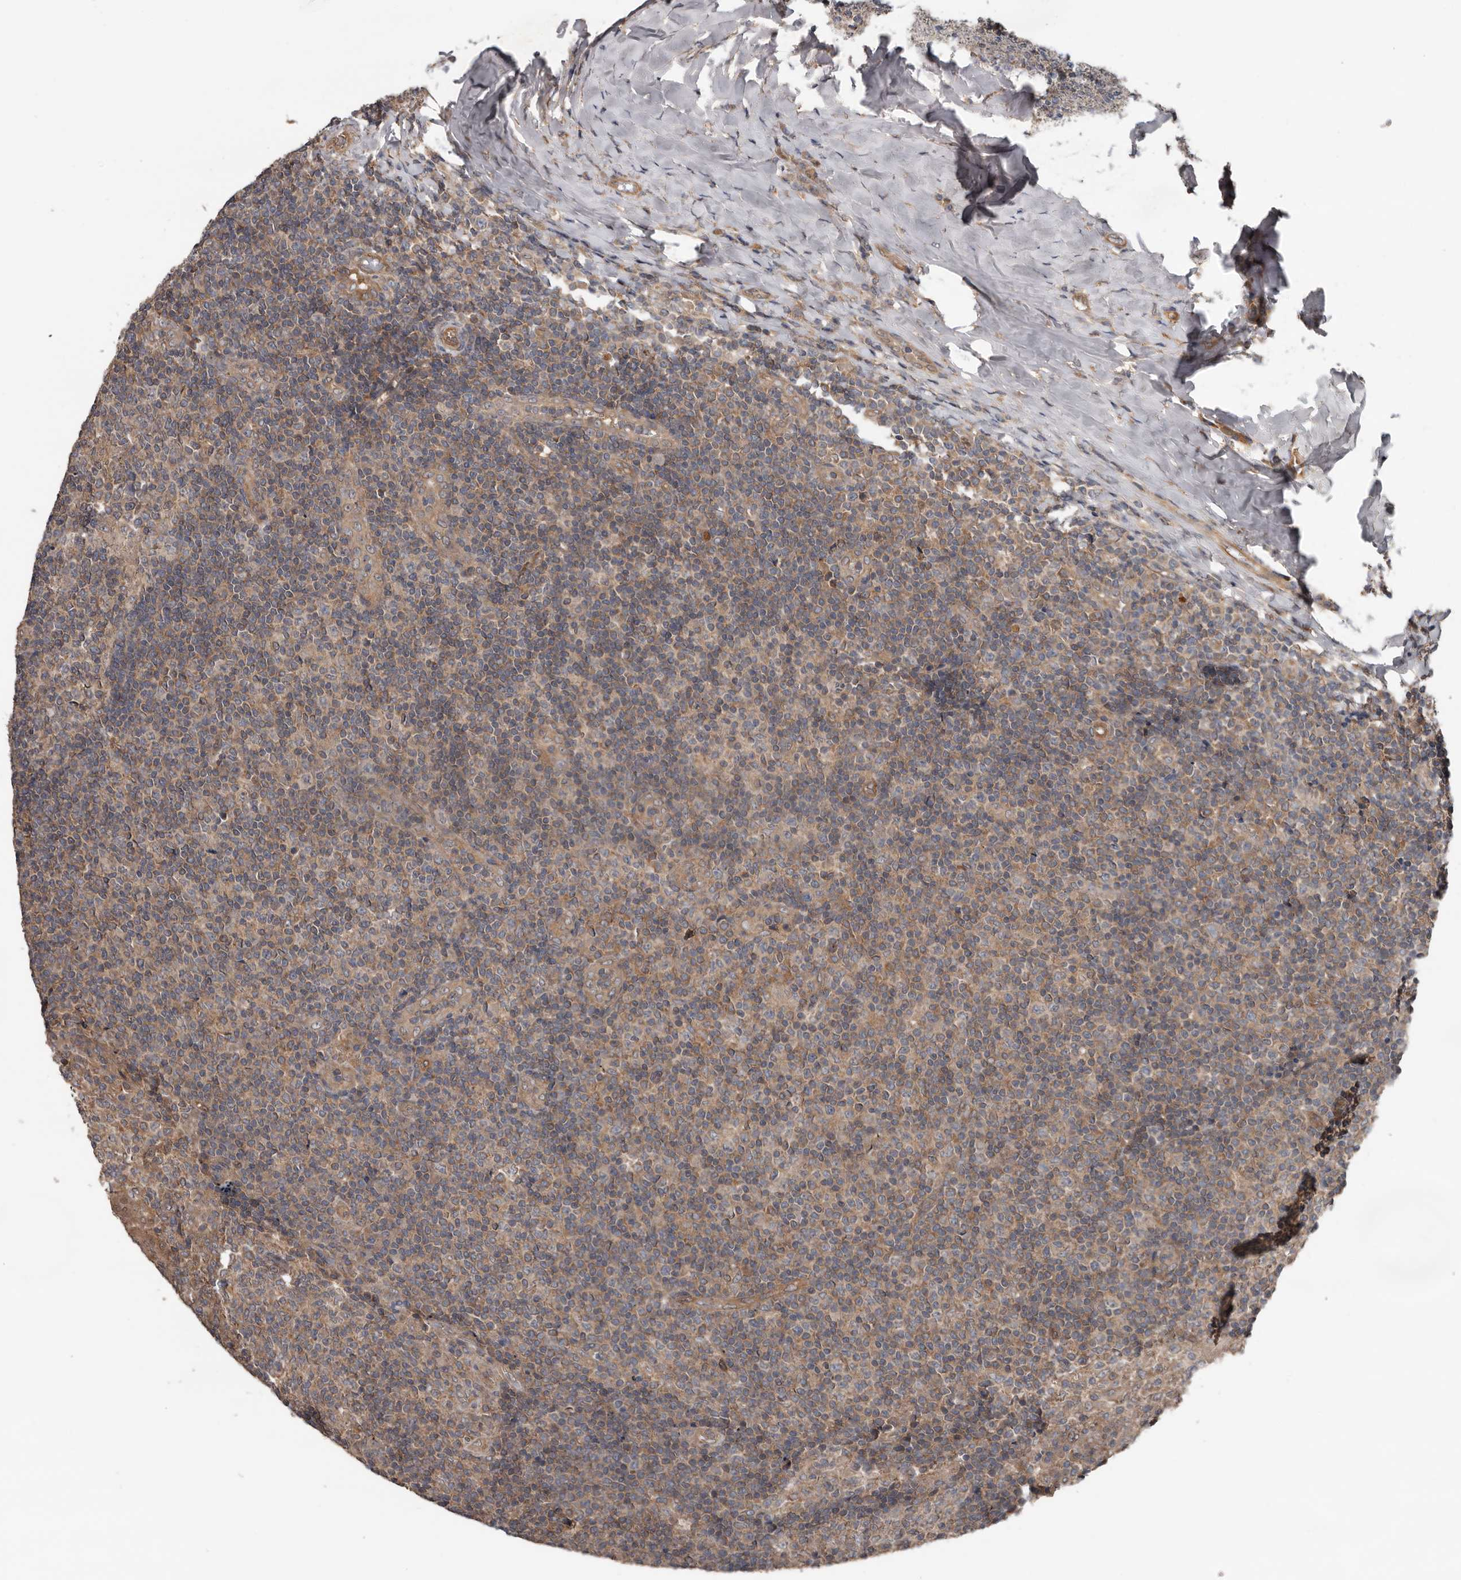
{"staining": {"intensity": "moderate", "quantity": "<25%", "location": "cytoplasmic/membranous"}, "tissue": "tonsil", "cell_type": "Germinal center cells", "image_type": "normal", "snomed": [{"axis": "morphology", "description": "Normal tissue, NOS"}, {"axis": "topography", "description": "Tonsil"}], "caption": "Tonsil stained with immunohistochemistry shows moderate cytoplasmic/membranous staining in approximately <25% of germinal center cells.", "gene": "DNAJB4", "patient": {"sex": "female", "age": 19}}